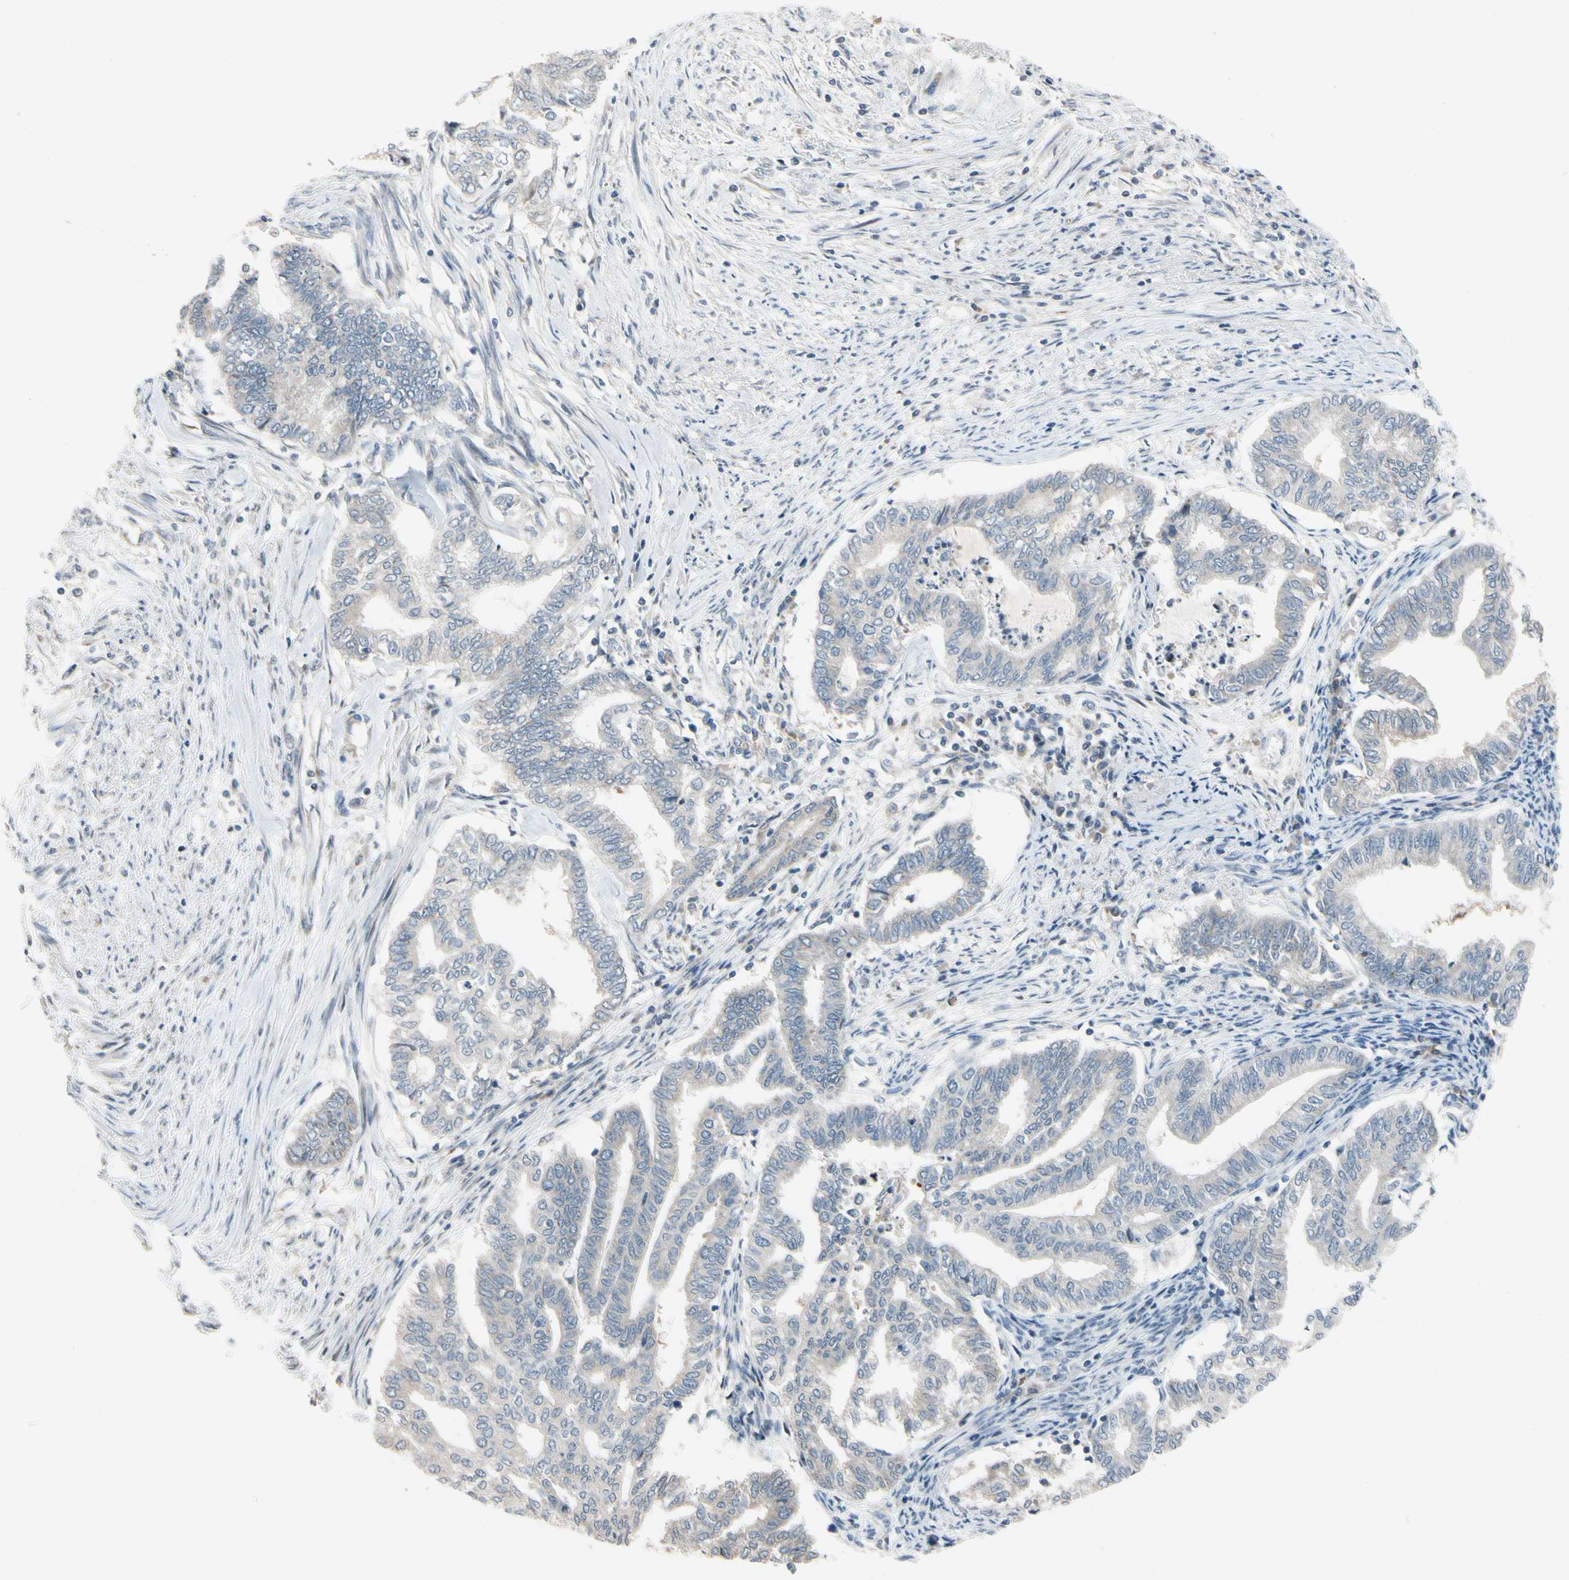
{"staining": {"intensity": "weak", "quantity": "<25%", "location": "cytoplasmic/membranous"}, "tissue": "endometrial cancer", "cell_type": "Tumor cells", "image_type": "cancer", "snomed": [{"axis": "morphology", "description": "Adenocarcinoma, NOS"}, {"axis": "topography", "description": "Endometrium"}], "caption": "An immunohistochemistry (IHC) histopathology image of adenocarcinoma (endometrial) is shown. There is no staining in tumor cells of adenocarcinoma (endometrial).", "gene": "PIP5K1B", "patient": {"sex": "female", "age": 79}}